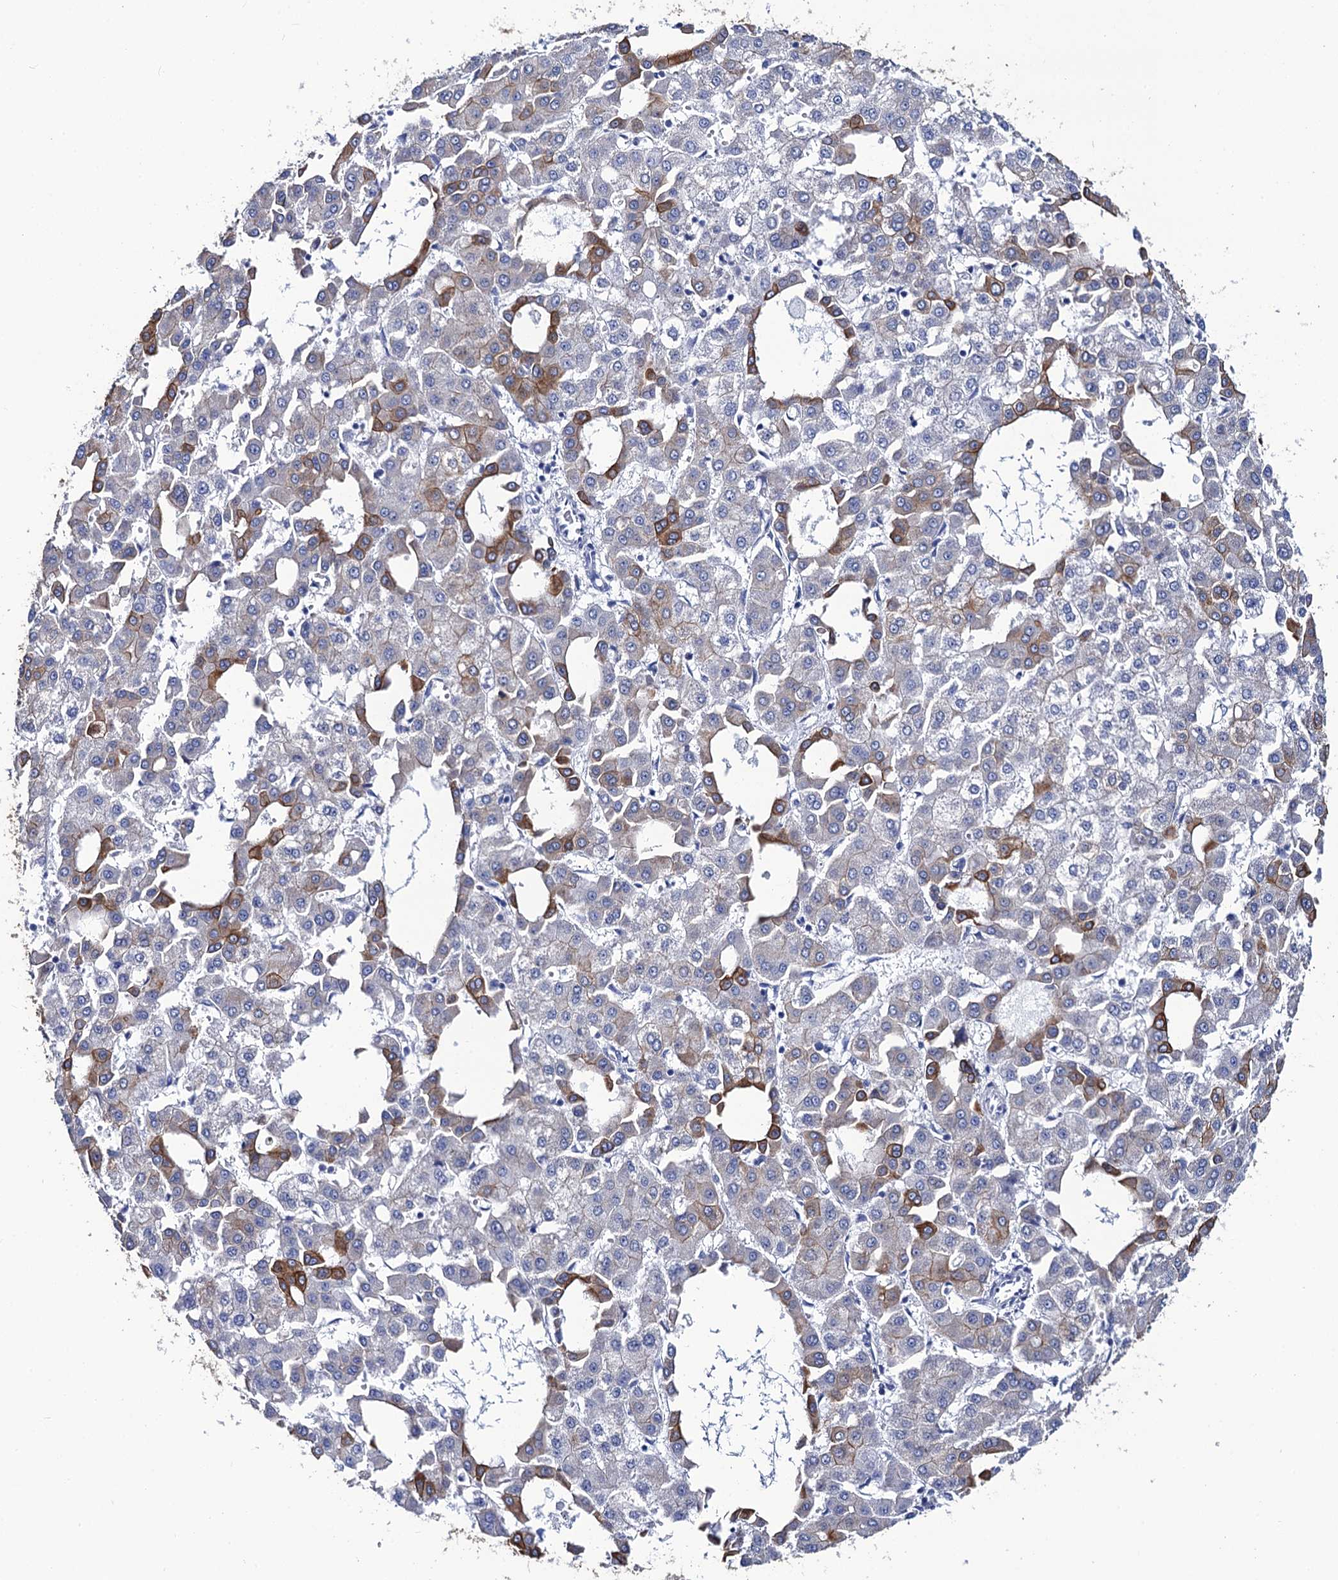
{"staining": {"intensity": "strong", "quantity": "<25%", "location": "cytoplasmic/membranous"}, "tissue": "liver cancer", "cell_type": "Tumor cells", "image_type": "cancer", "snomed": [{"axis": "morphology", "description": "Carcinoma, Hepatocellular, NOS"}, {"axis": "topography", "description": "Liver"}], "caption": "DAB immunohistochemical staining of liver hepatocellular carcinoma reveals strong cytoplasmic/membranous protein positivity in approximately <25% of tumor cells. The staining was performed using DAB (3,3'-diaminobenzidine) to visualize the protein expression in brown, while the nuclei were stained in blue with hematoxylin (Magnification: 20x).", "gene": "RAB3IP", "patient": {"sex": "male", "age": 47}}